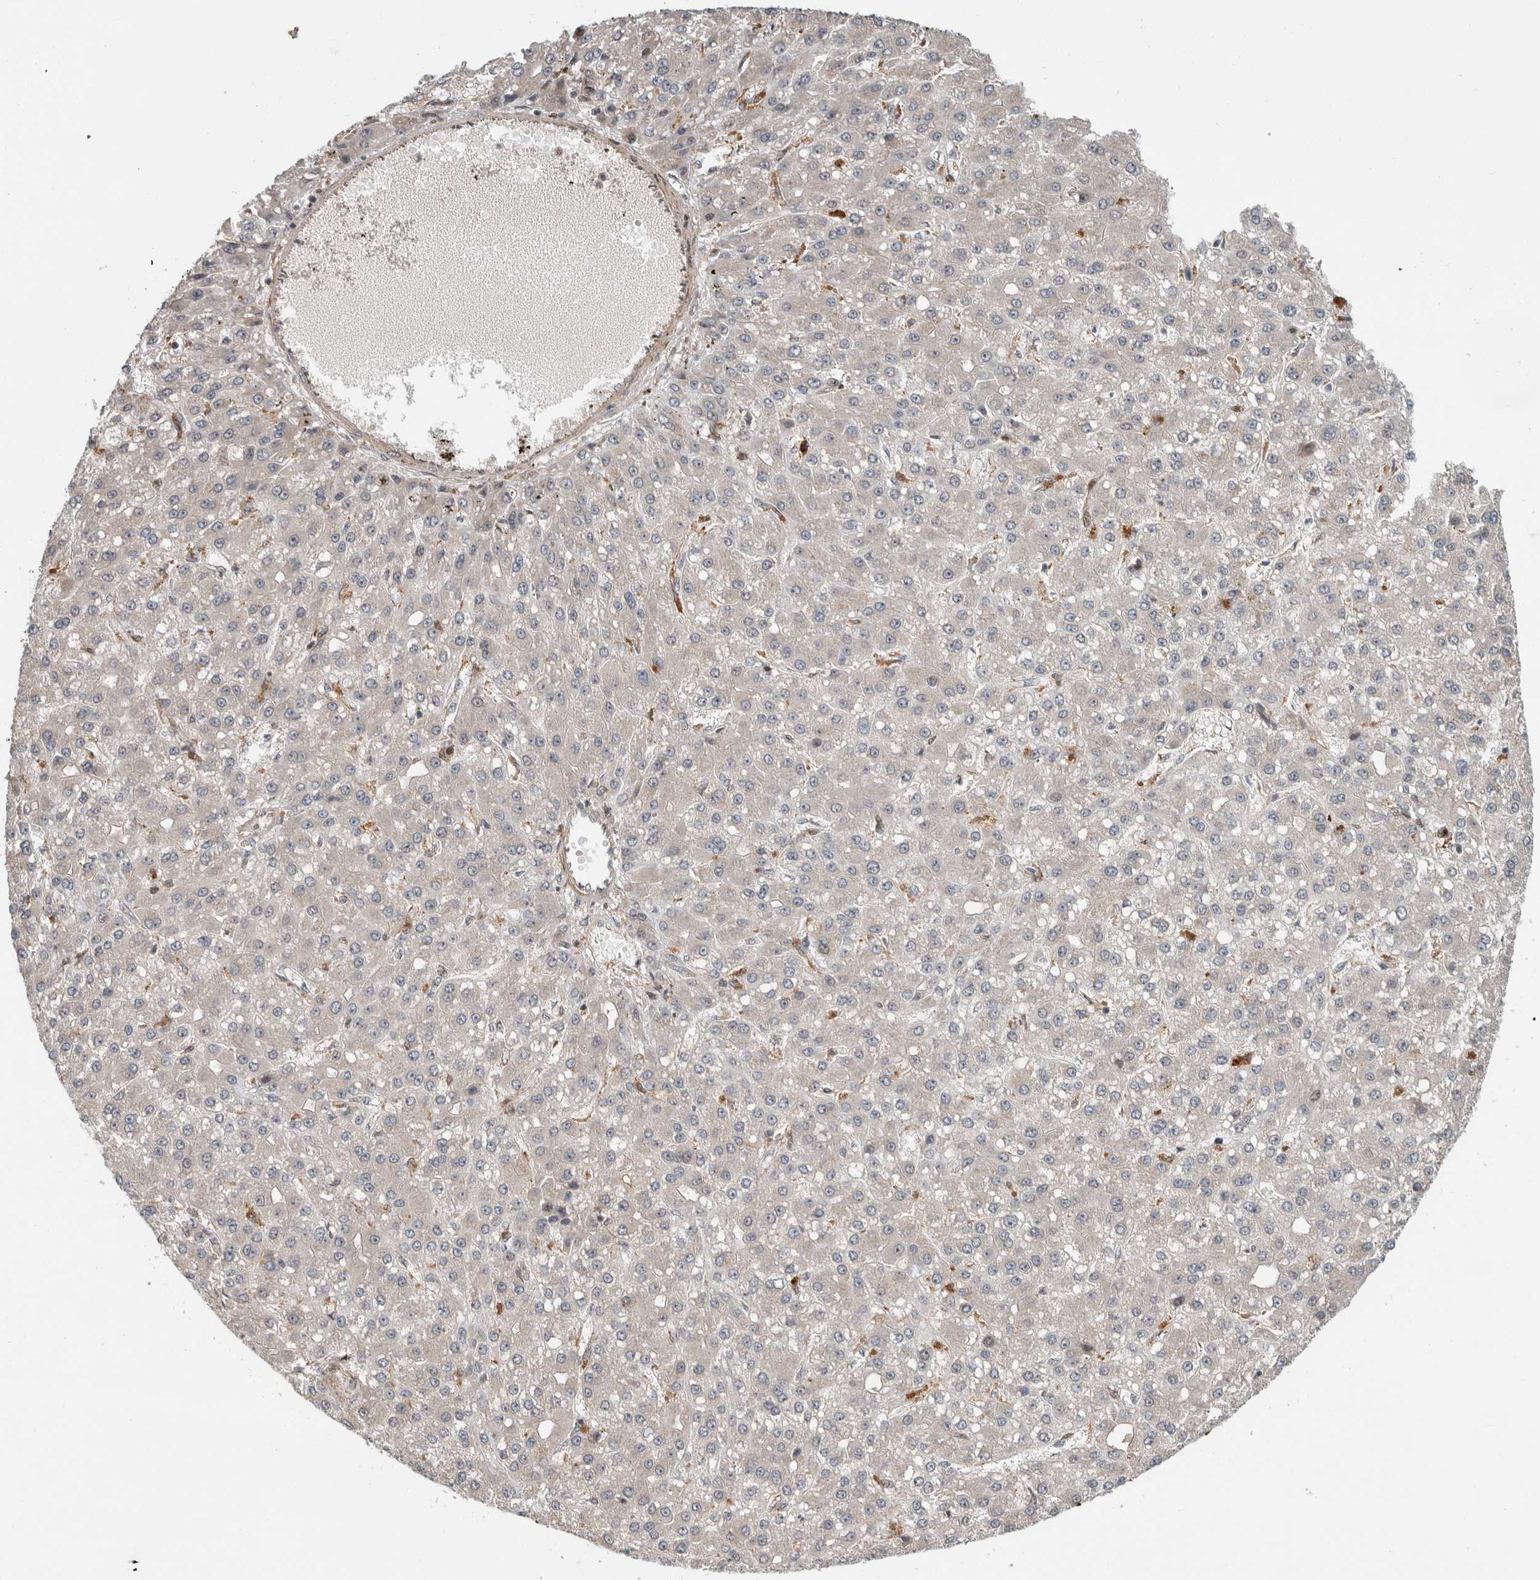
{"staining": {"intensity": "weak", "quantity": "<25%", "location": "cytoplasmic/membranous"}, "tissue": "liver cancer", "cell_type": "Tumor cells", "image_type": "cancer", "snomed": [{"axis": "morphology", "description": "Carcinoma, Hepatocellular, NOS"}, {"axis": "topography", "description": "Liver"}], "caption": "Liver hepatocellular carcinoma was stained to show a protein in brown. There is no significant expression in tumor cells.", "gene": "INSRR", "patient": {"sex": "male", "age": 67}}